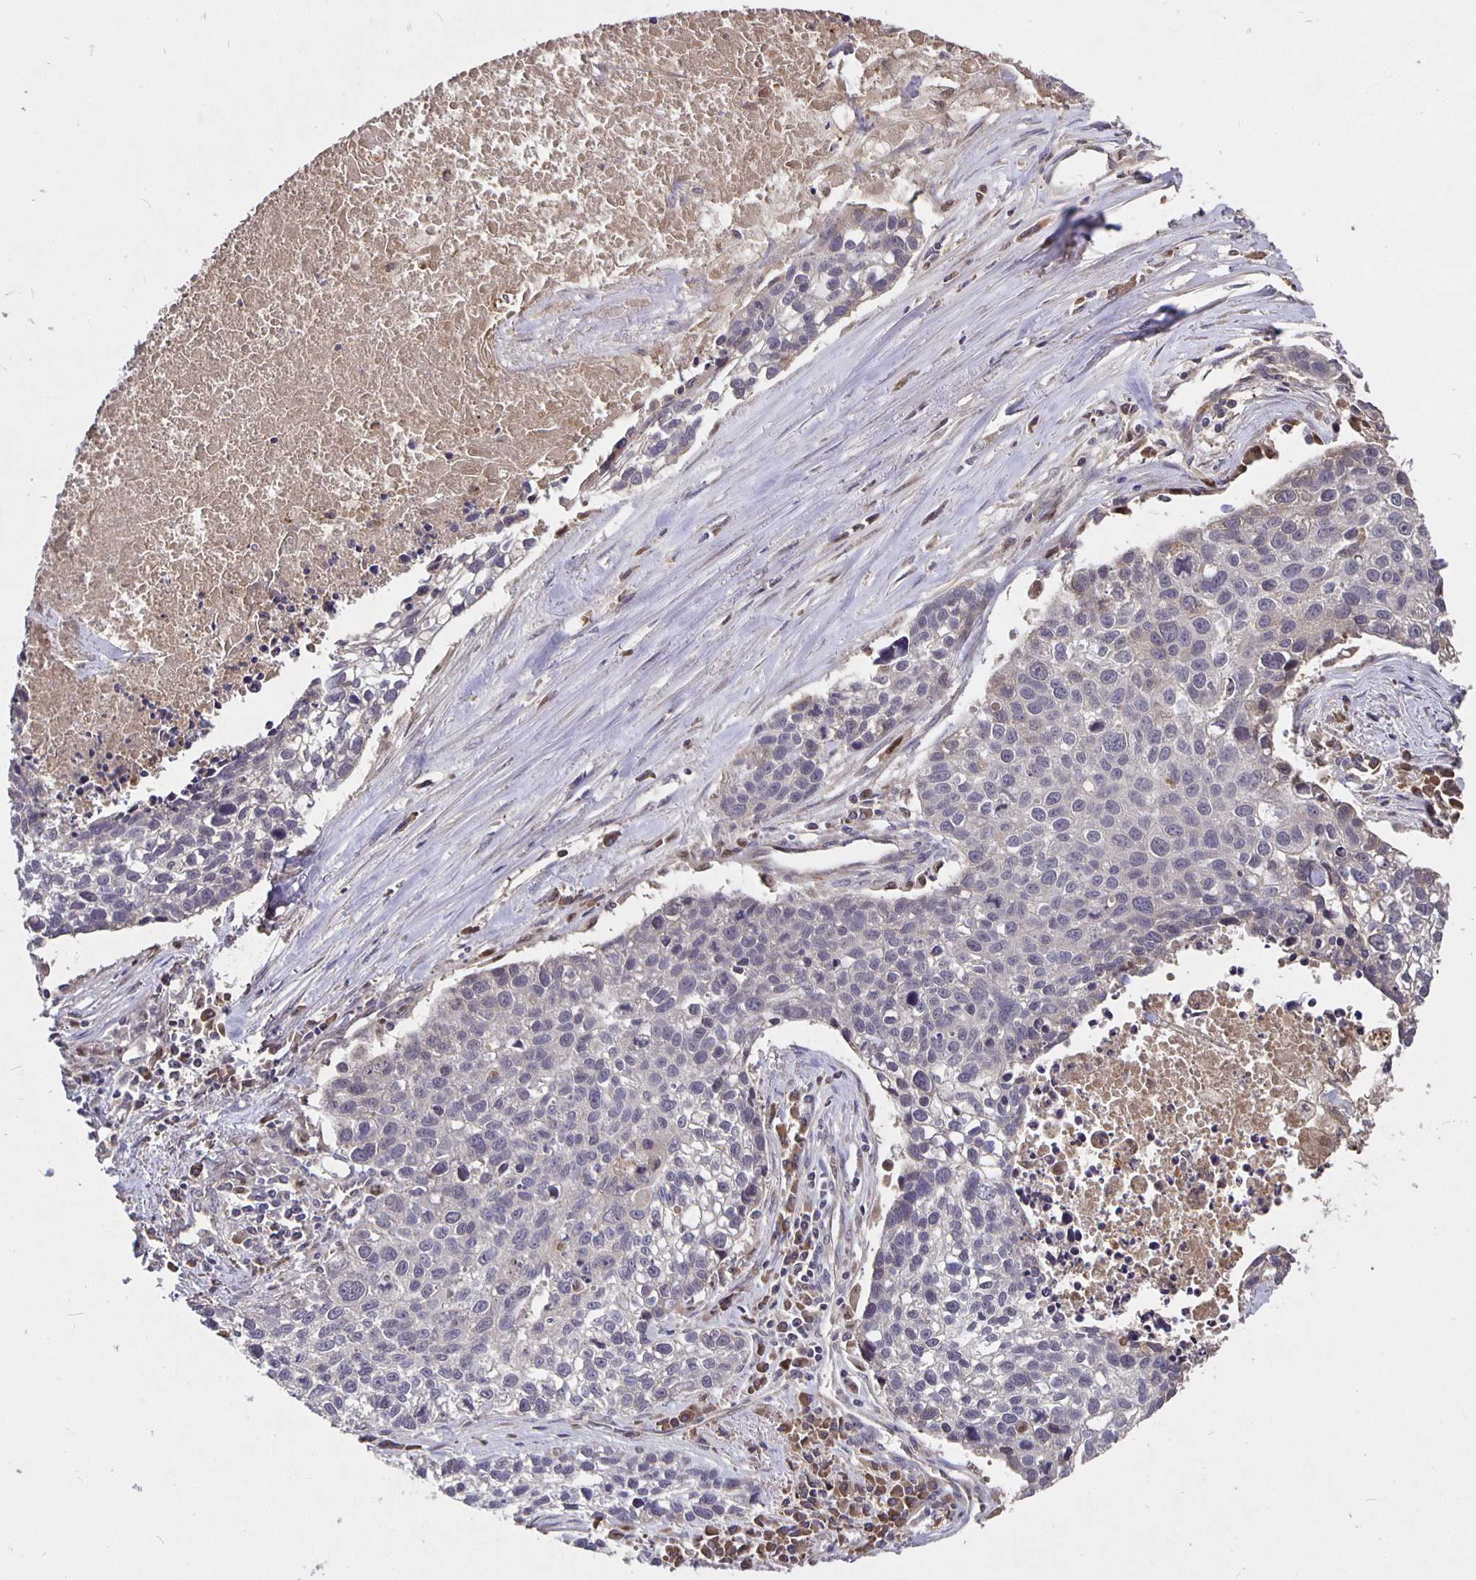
{"staining": {"intensity": "negative", "quantity": "none", "location": "none"}, "tissue": "lung cancer", "cell_type": "Tumor cells", "image_type": "cancer", "snomed": [{"axis": "morphology", "description": "Squamous cell carcinoma, NOS"}, {"axis": "topography", "description": "Lung"}], "caption": "This is a photomicrograph of immunohistochemistry (IHC) staining of lung squamous cell carcinoma, which shows no expression in tumor cells. Nuclei are stained in blue.", "gene": "NOG", "patient": {"sex": "male", "age": 74}}